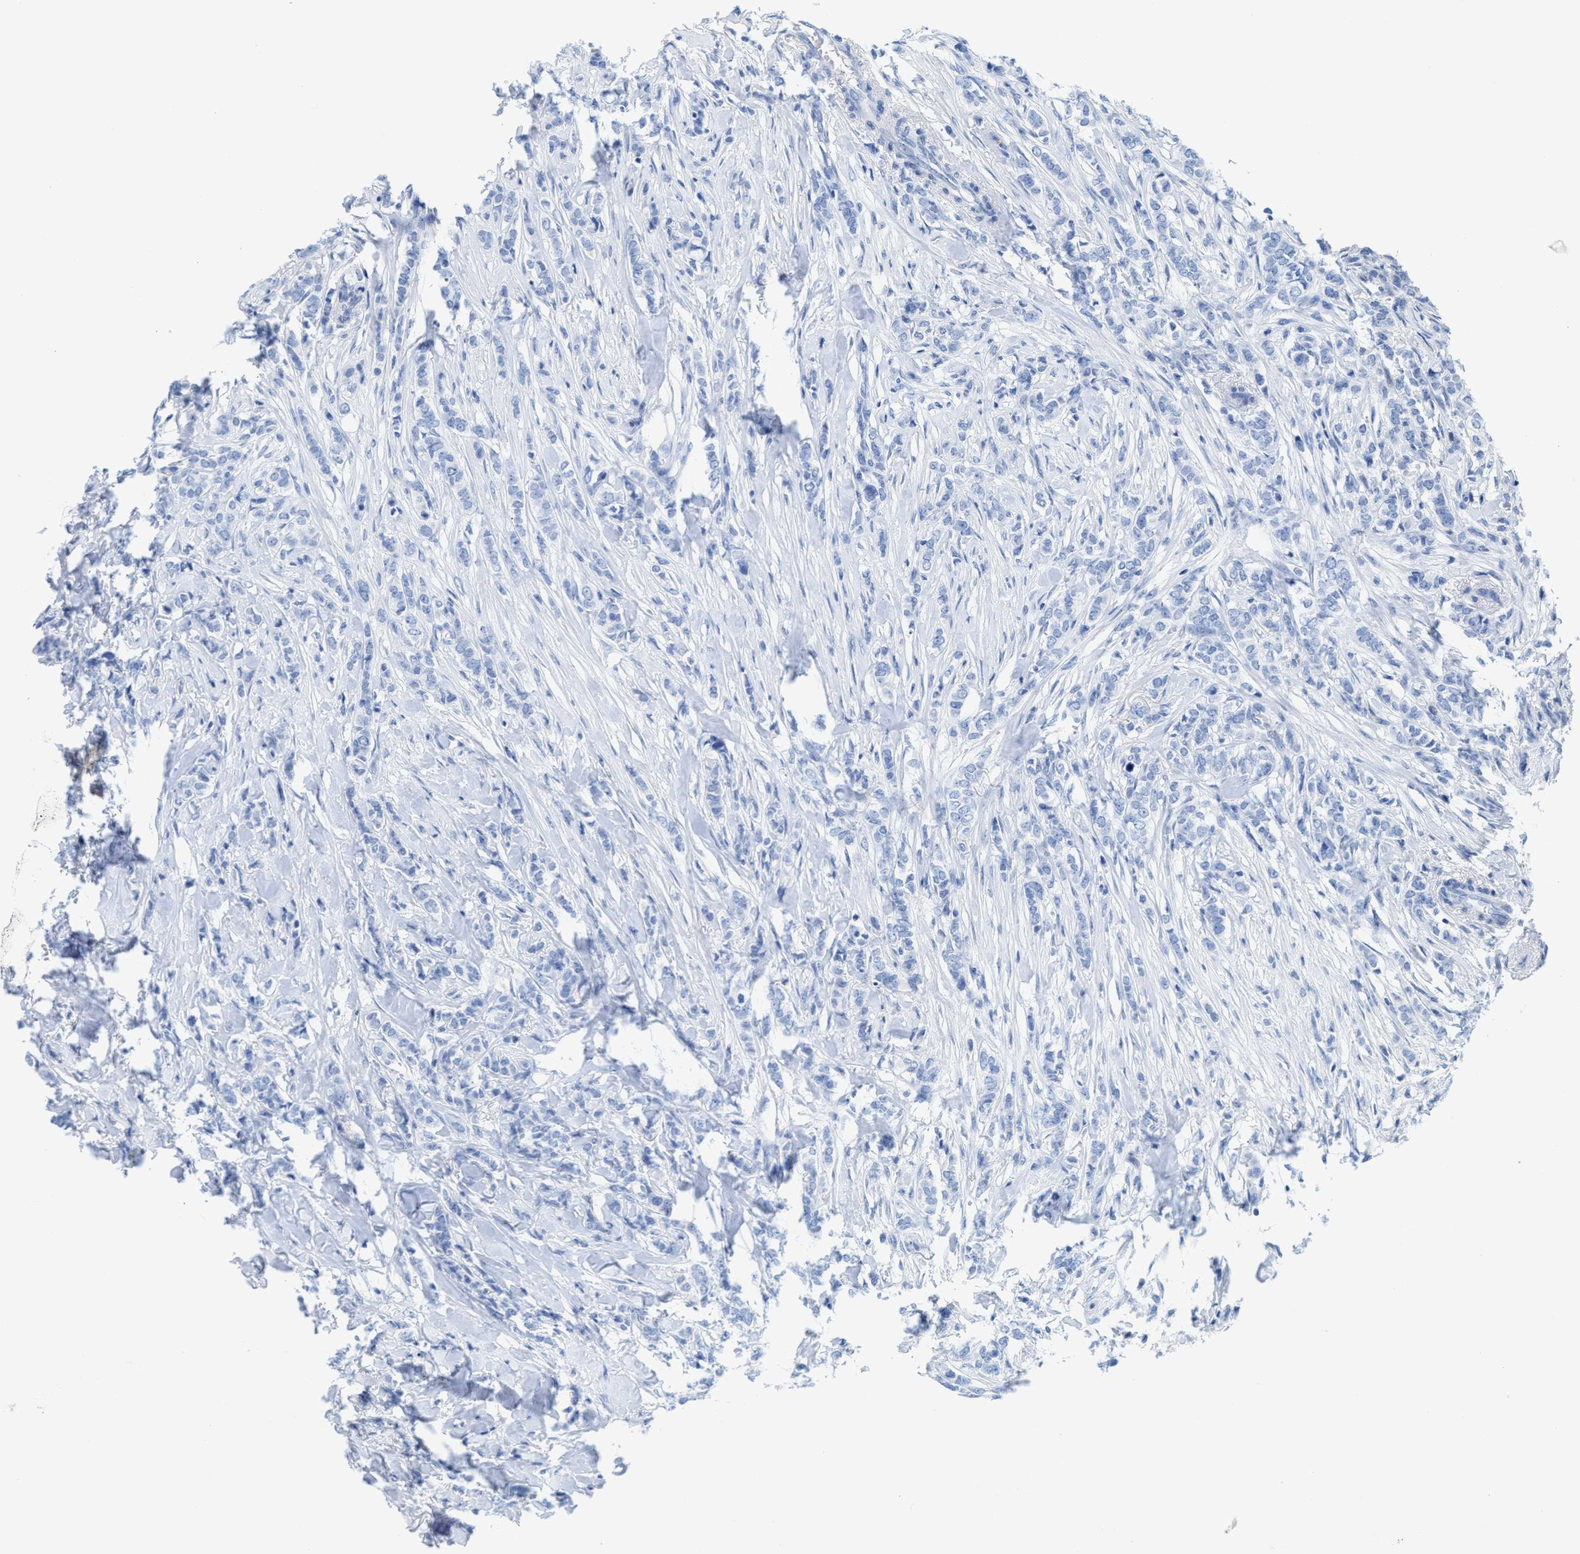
{"staining": {"intensity": "negative", "quantity": "none", "location": "none"}, "tissue": "breast cancer", "cell_type": "Tumor cells", "image_type": "cancer", "snomed": [{"axis": "morphology", "description": "Lobular carcinoma"}, {"axis": "topography", "description": "Skin"}, {"axis": "topography", "description": "Breast"}], "caption": "High power microscopy photomicrograph of an immunohistochemistry (IHC) image of lobular carcinoma (breast), revealing no significant staining in tumor cells.", "gene": "ANKFN1", "patient": {"sex": "female", "age": 46}}